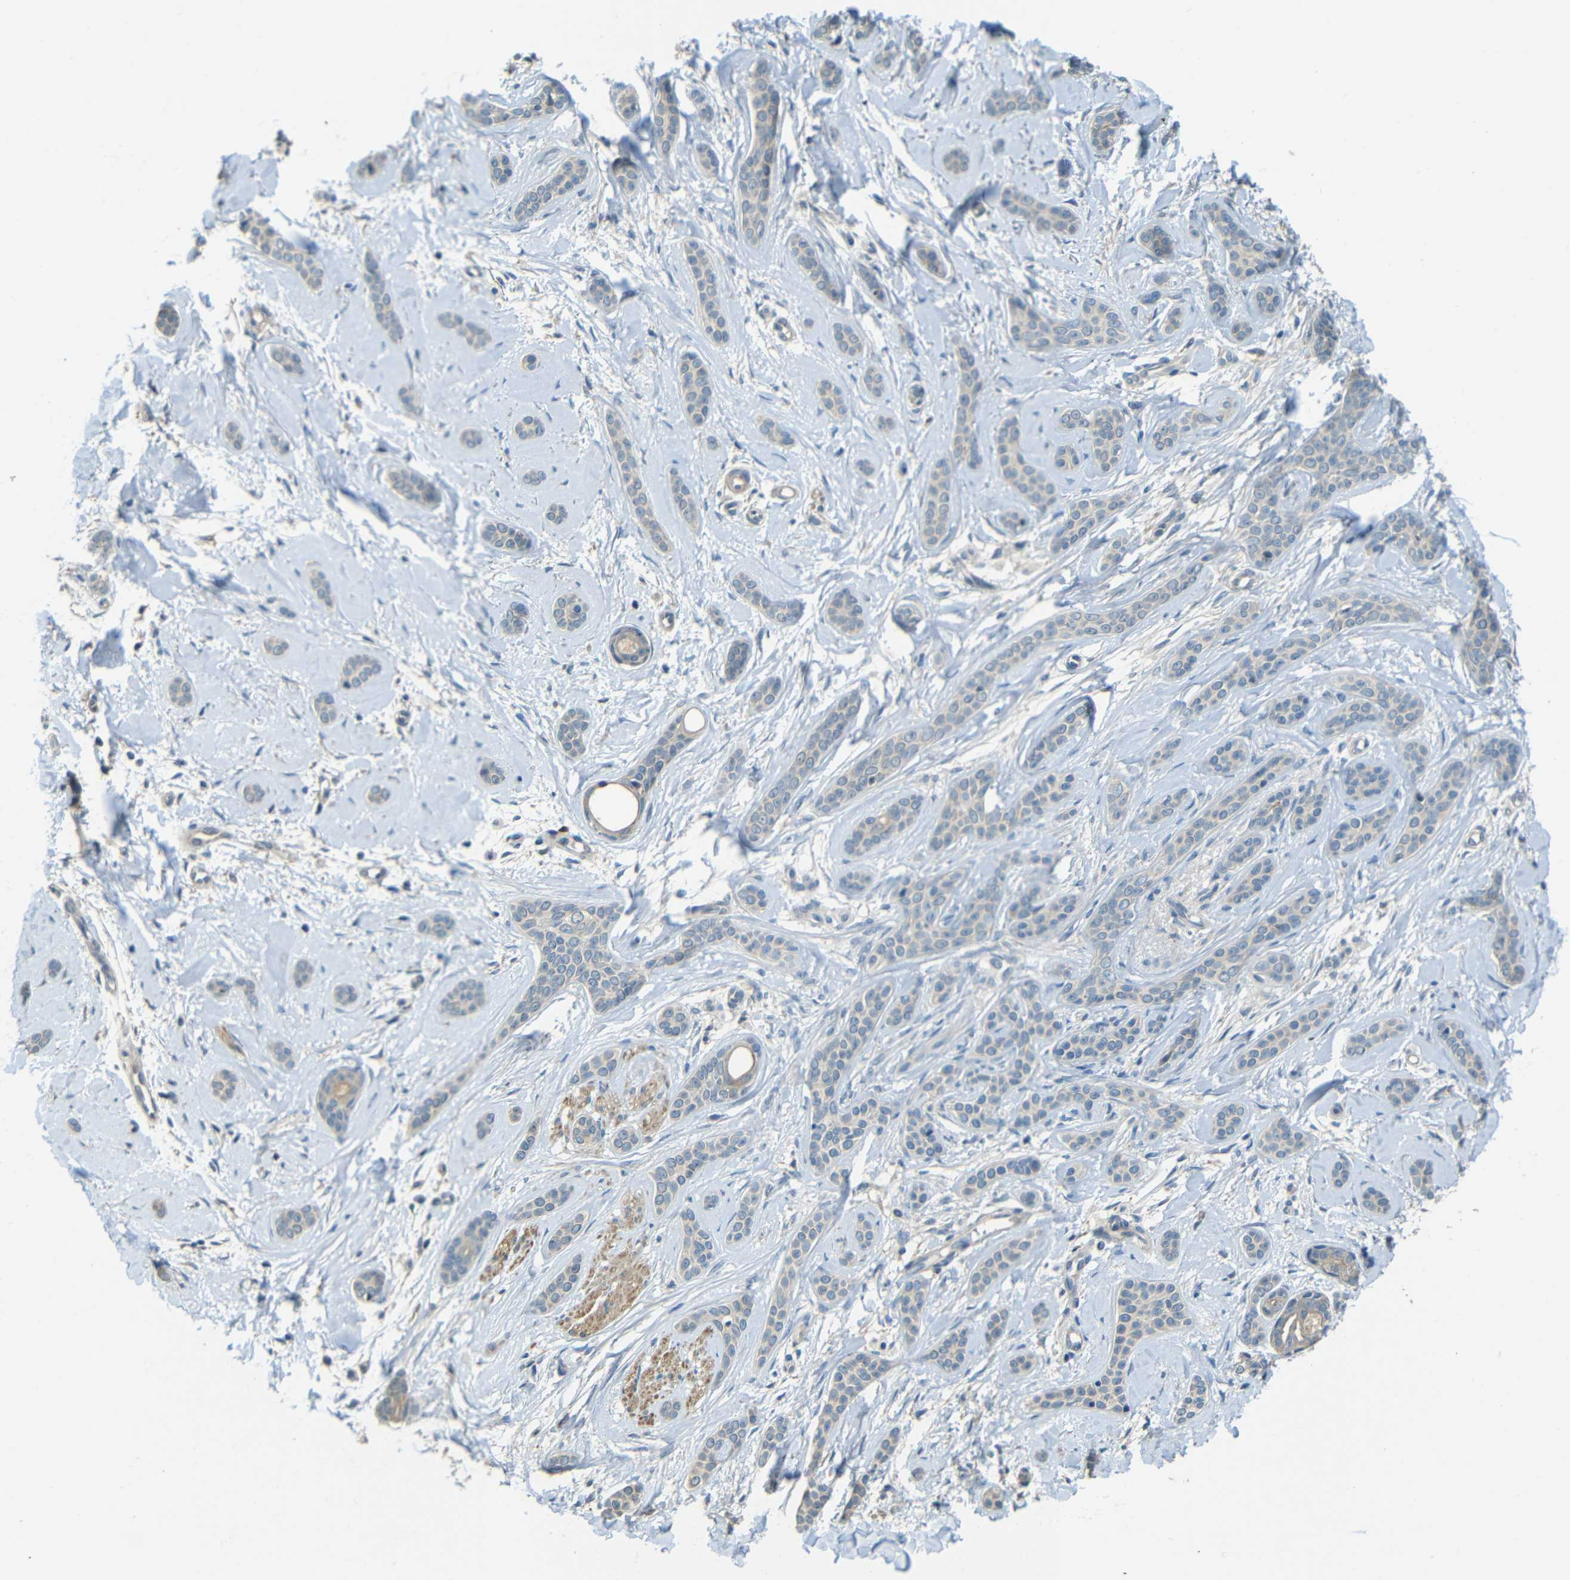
{"staining": {"intensity": "weak", "quantity": "<25%", "location": "cytoplasmic/membranous"}, "tissue": "skin cancer", "cell_type": "Tumor cells", "image_type": "cancer", "snomed": [{"axis": "morphology", "description": "Basal cell carcinoma"}, {"axis": "morphology", "description": "Adnexal tumor, benign"}, {"axis": "topography", "description": "Skin"}], "caption": "This micrograph is of skin basal cell carcinoma stained with IHC to label a protein in brown with the nuclei are counter-stained blue. There is no expression in tumor cells. (Immunohistochemistry, brightfield microscopy, high magnification).", "gene": "FNDC3A", "patient": {"sex": "female", "age": 42}}